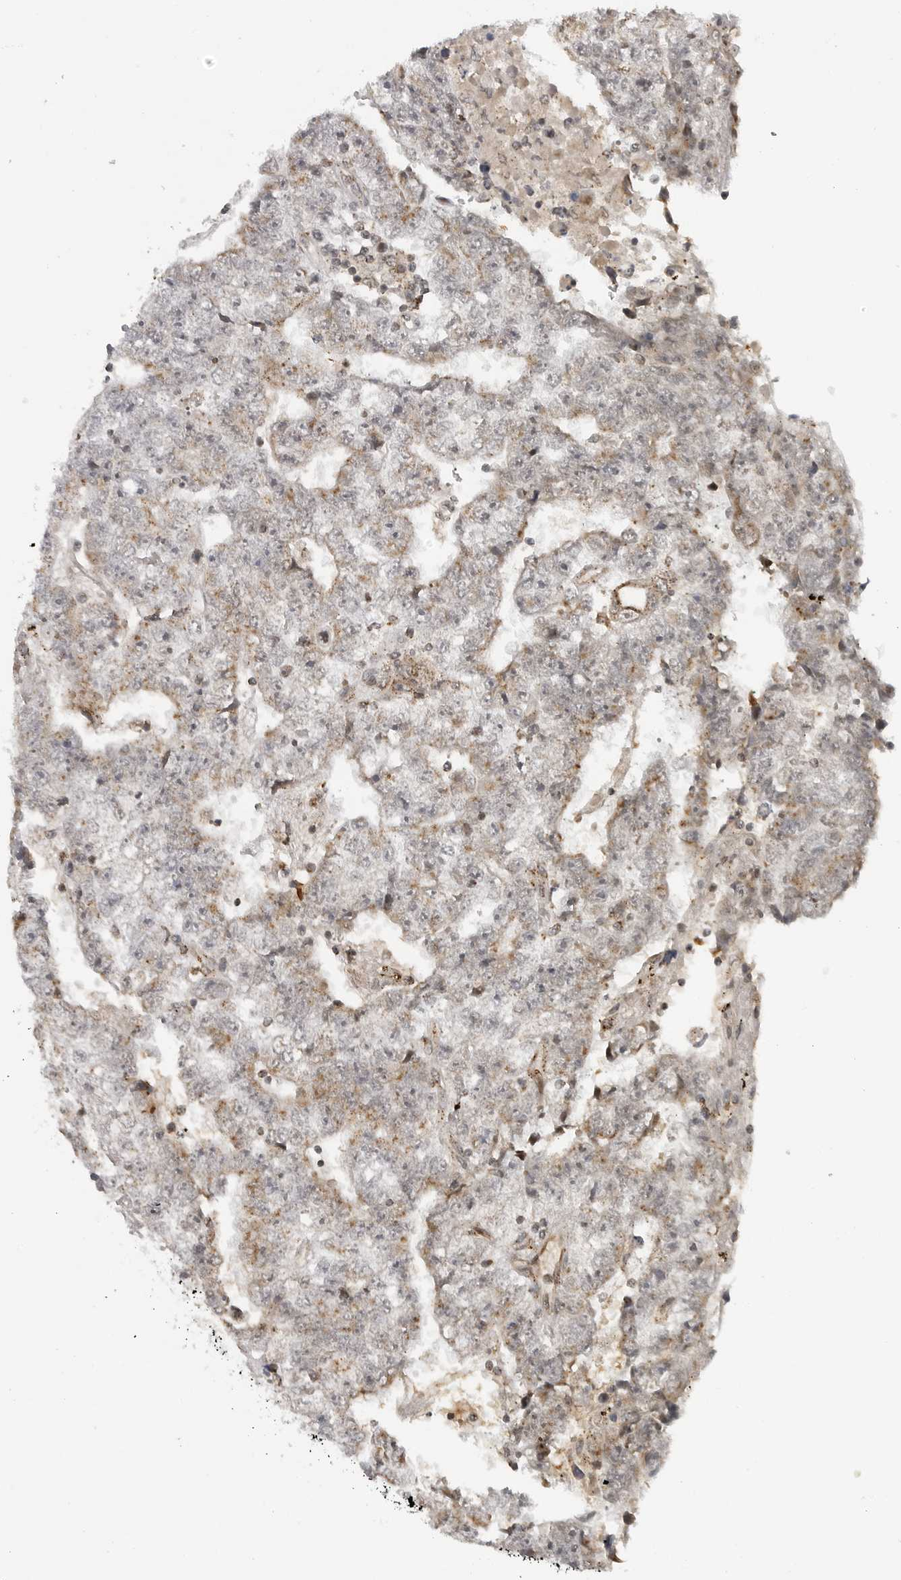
{"staining": {"intensity": "weak", "quantity": "<25%", "location": "cytoplasmic/membranous"}, "tissue": "testis cancer", "cell_type": "Tumor cells", "image_type": "cancer", "snomed": [{"axis": "morphology", "description": "Carcinoma, Embryonal, NOS"}, {"axis": "topography", "description": "Testis"}], "caption": "High magnification brightfield microscopy of testis cancer (embryonal carcinoma) stained with DAB (3,3'-diaminobenzidine) (brown) and counterstained with hematoxylin (blue): tumor cells show no significant expression.", "gene": "COPA", "patient": {"sex": "male", "age": 25}}